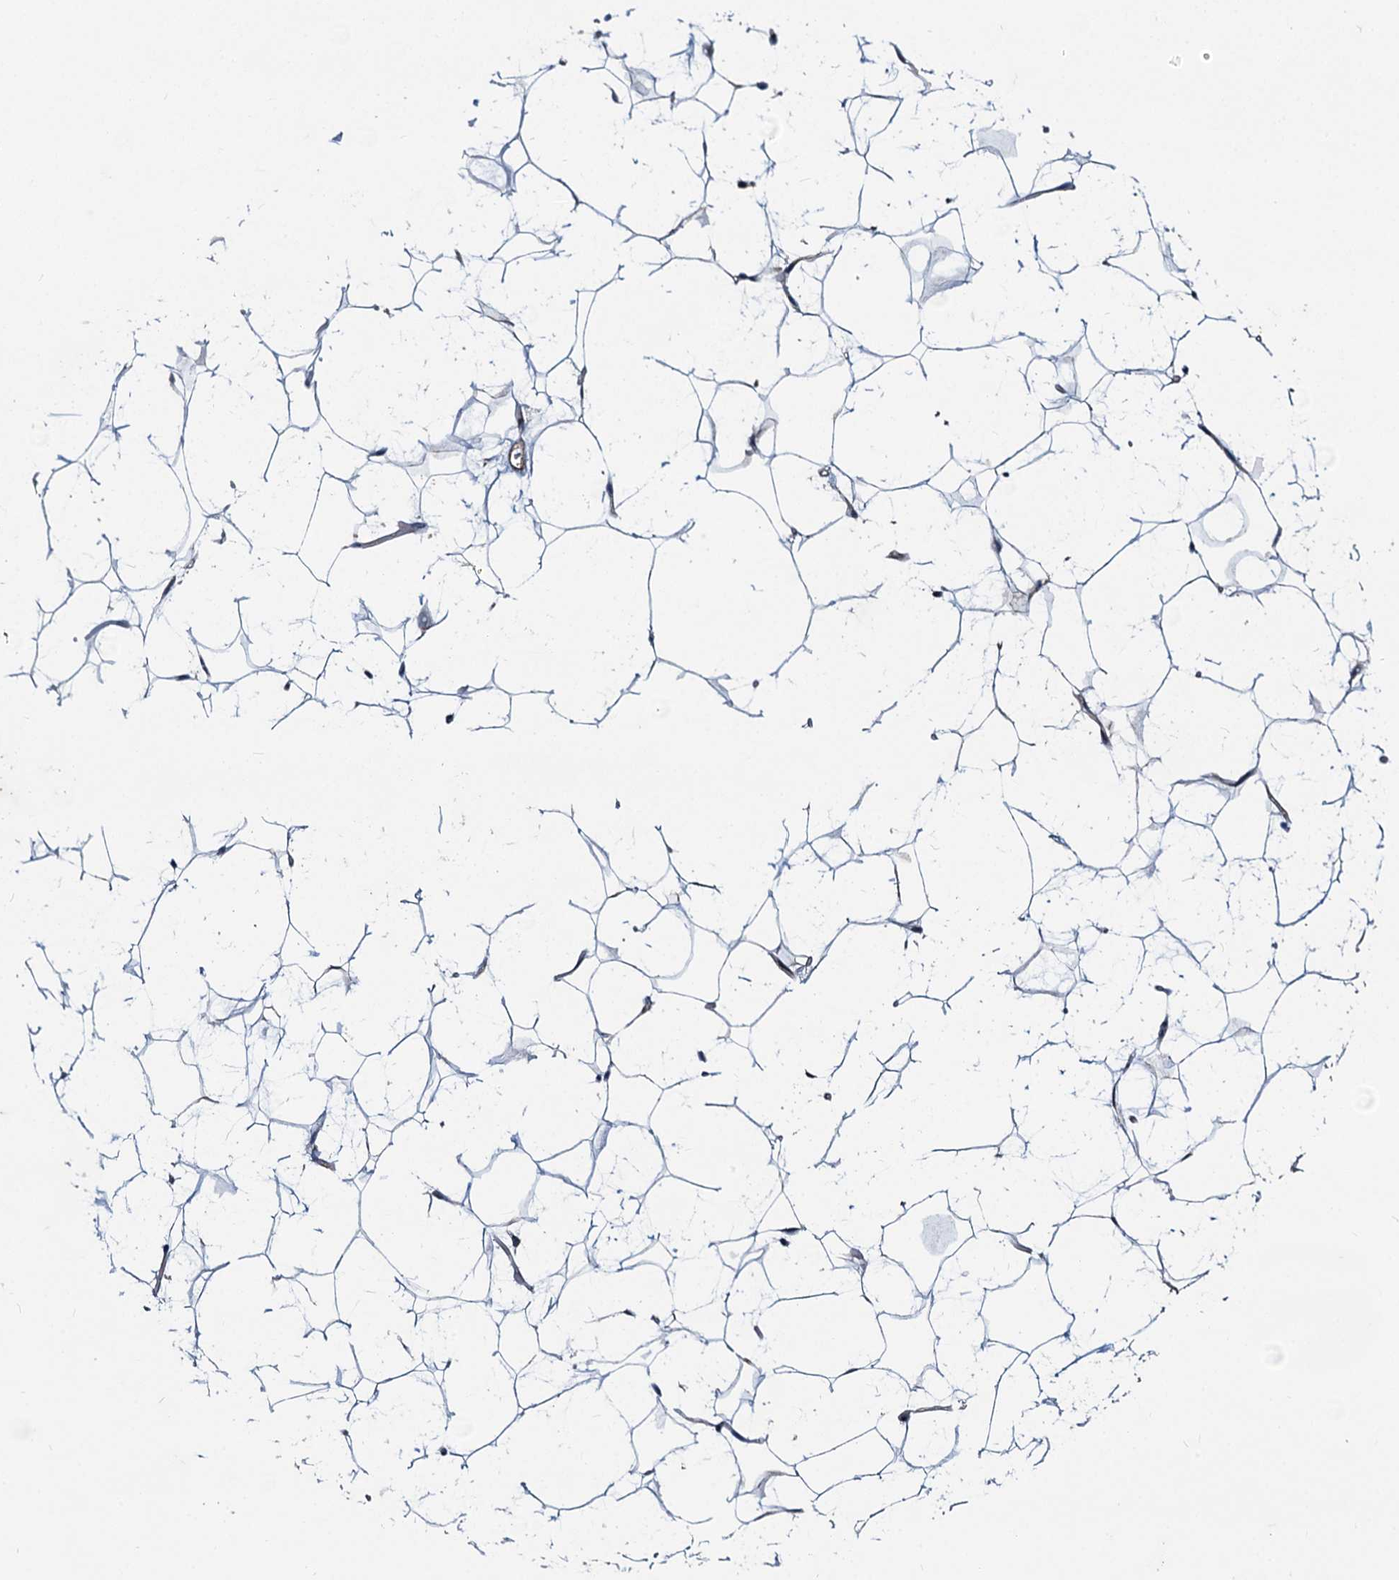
{"staining": {"intensity": "negative", "quantity": "none", "location": "none"}, "tissue": "adipose tissue", "cell_type": "Adipocytes", "image_type": "normal", "snomed": [{"axis": "morphology", "description": "Normal tissue, NOS"}, {"axis": "topography", "description": "Breast"}], "caption": "Immunohistochemistry (IHC) image of normal adipose tissue: adipose tissue stained with DAB (3,3'-diaminobenzidine) exhibits no significant protein staining in adipocytes.", "gene": "ADCY2", "patient": {"sex": "female", "age": 26}}